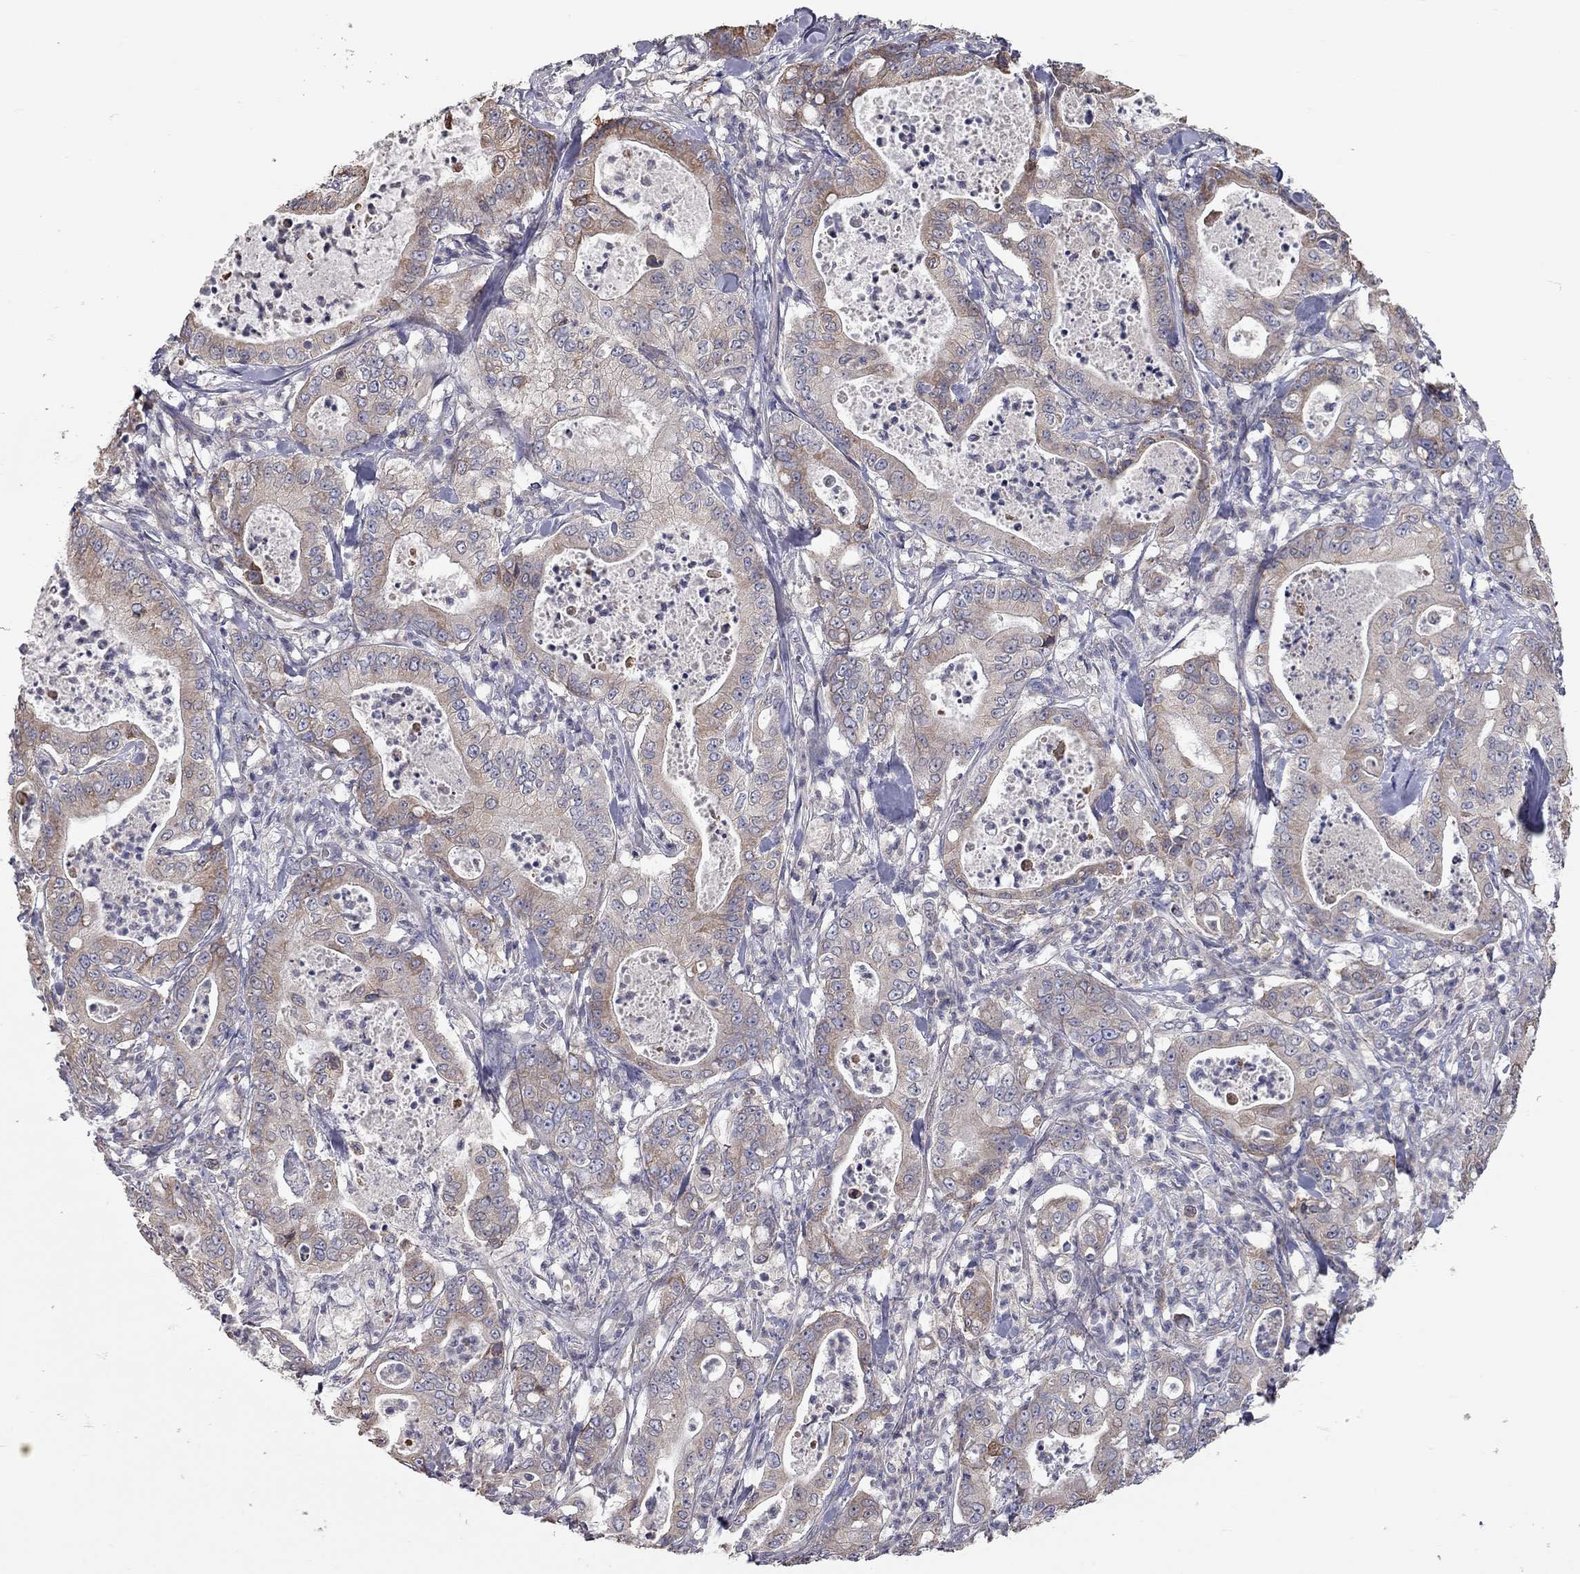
{"staining": {"intensity": "moderate", "quantity": "<25%", "location": "cytoplasmic/membranous"}, "tissue": "pancreatic cancer", "cell_type": "Tumor cells", "image_type": "cancer", "snomed": [{"axis": "morphology", "description": "Adenocarcinoma, NOS"}, {"axis": "topography", "description": "Pancreas"}], "caption": "Protein staining by IHC demonstrates moderate cytoplasmic/membranous staining in about <25% of tumor cells in pancreatic cancer.", "gene": "XAGE2", "patient": {"sex": "male", "age": 71}}